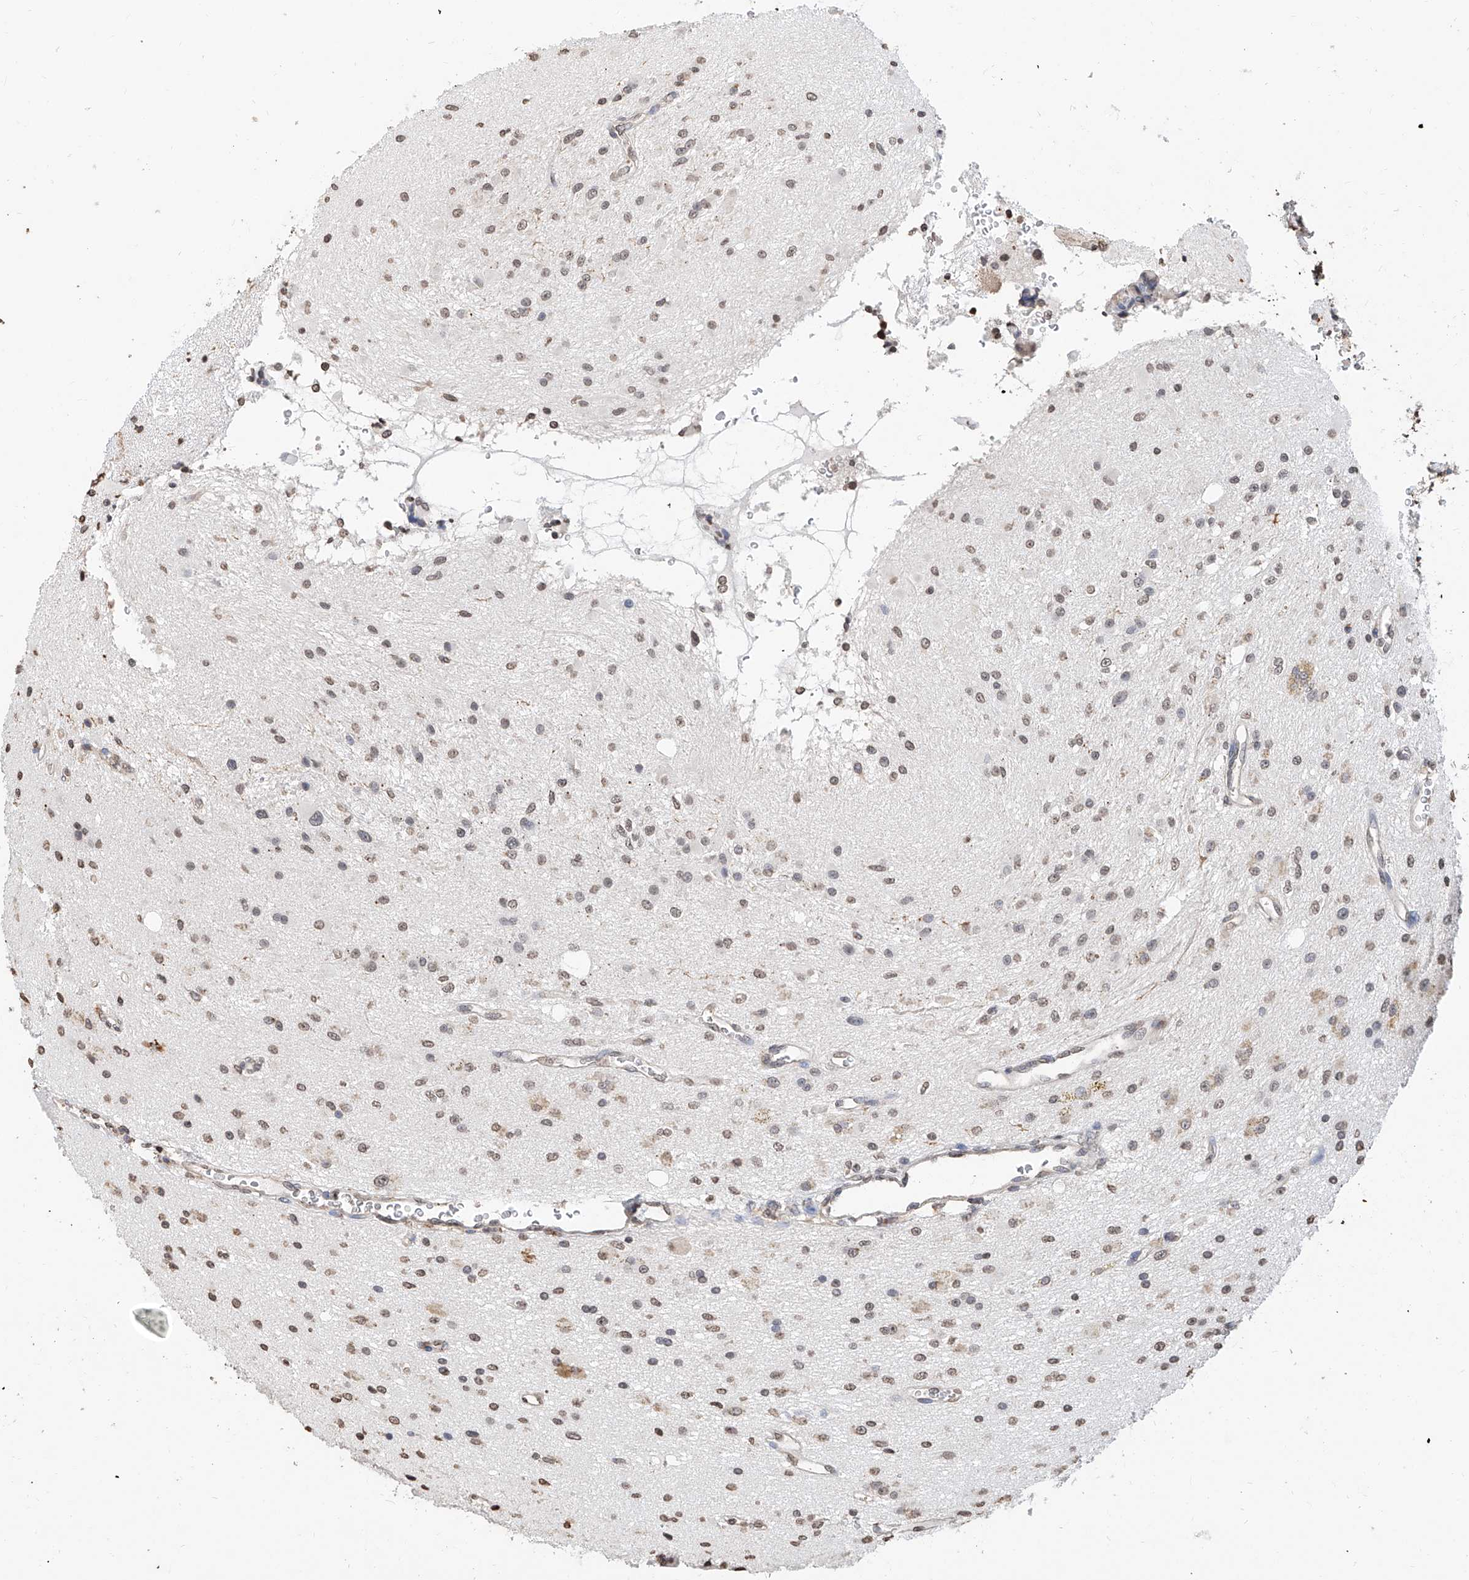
{"staining": {"intensity": "weak", "quantity": "25%-75%", "location": "nuclear"}, "tissue": "glioma", "cell_type": "Tumor cells", "image_type": "cancer", "snomed": [{"axis": "morphology", "description": "Glioma, malignant, High grade"}, {"axis": "topography", "description": "Brain"}], "caption": "Immunohistochemical staining of human glioma demonstrates low levels of weak nuclear expression in about 25%-75% of tumor cells.", "gene": "RP9", "patient": {"sex": "male", "age": 34}}